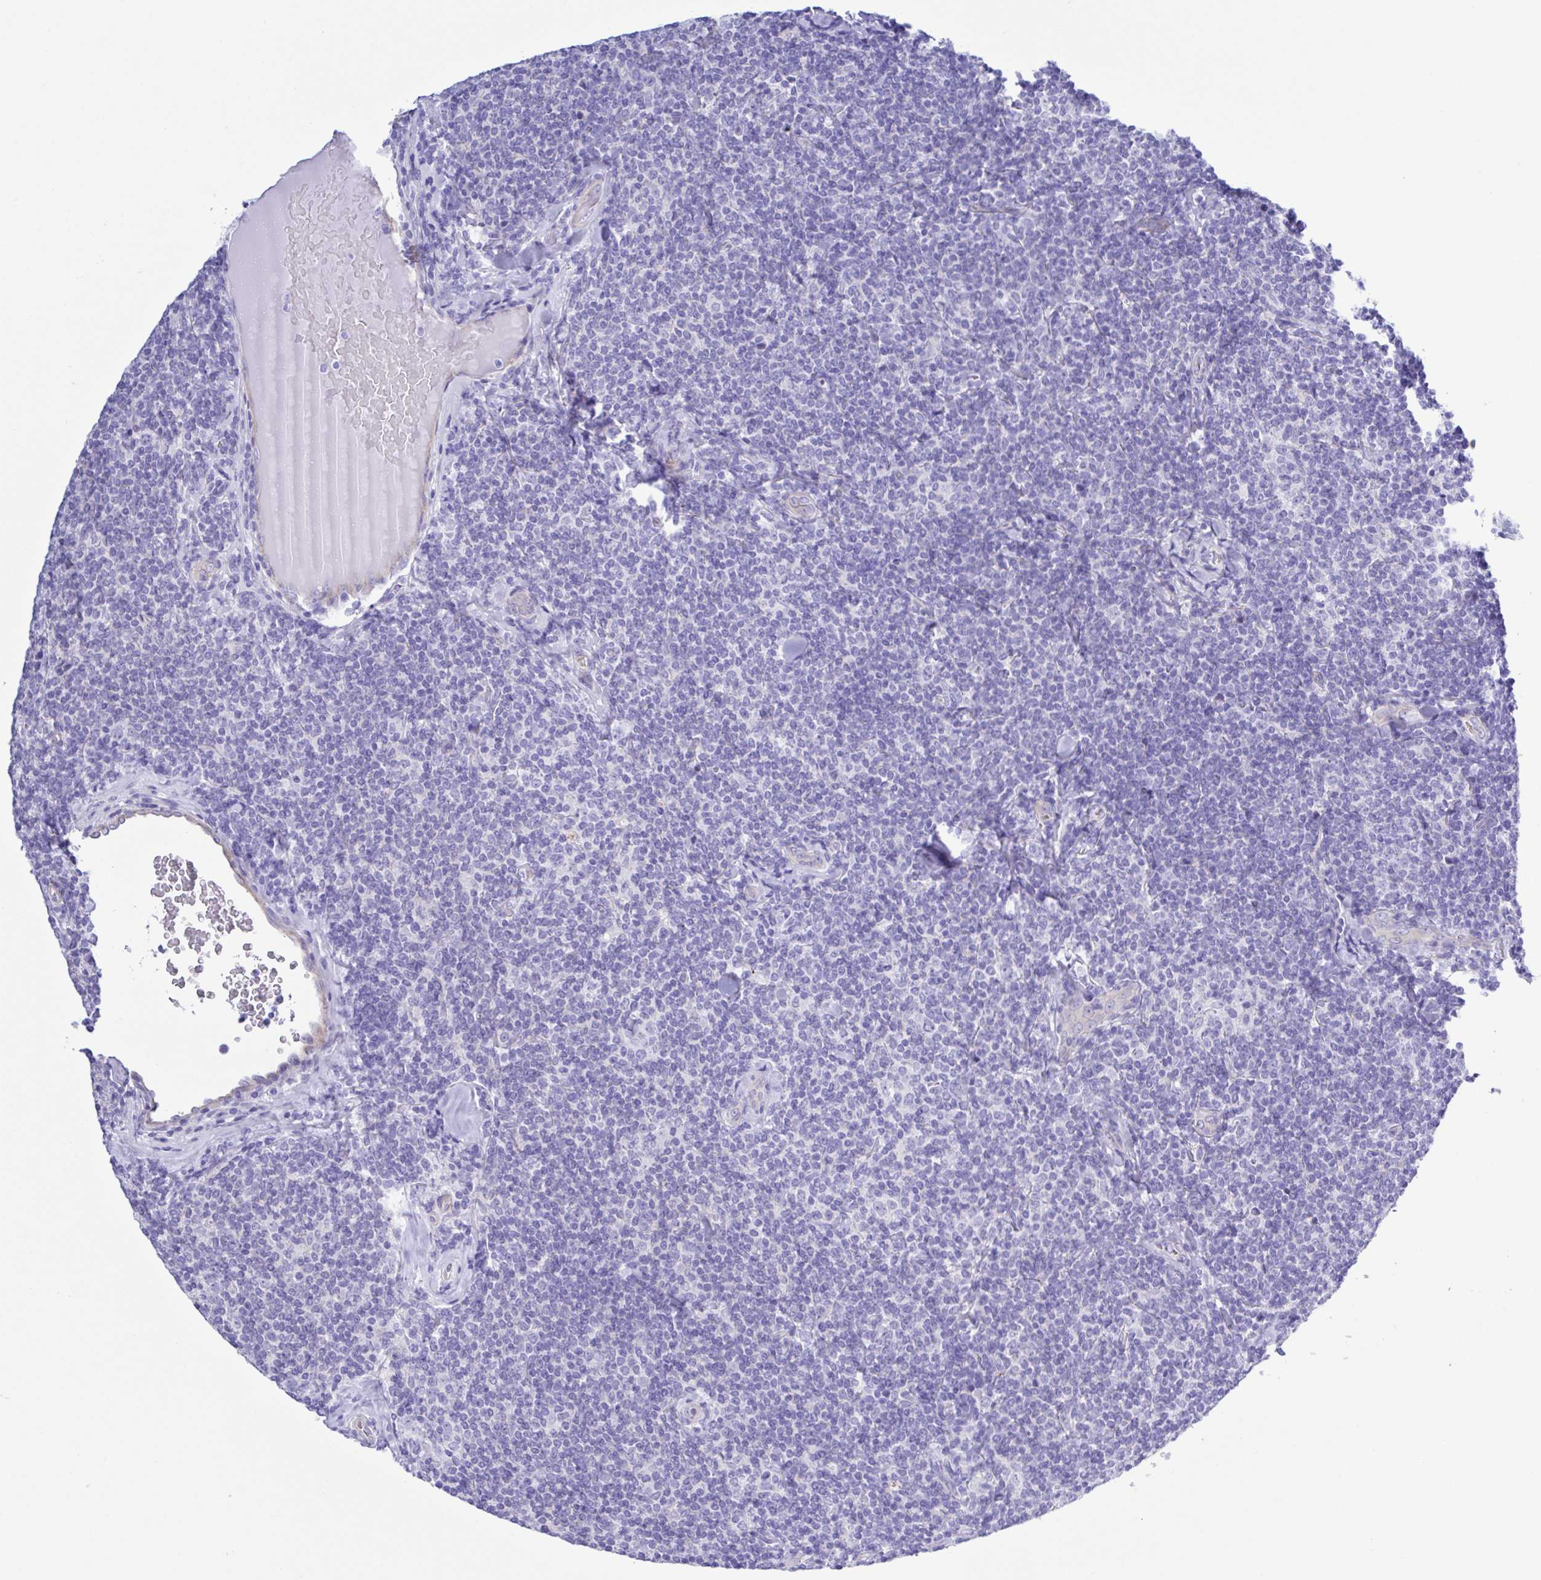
{"staining": {"intensity": "negative", "quantity": "none", "location": "none"}, "tissue": "lymphoma", "cell_type": "Tumor cells", "image_type": "cancer", "snomed": [{"axis": "morphology", "description": "Malignant lymphoma, non-Hodgkin's type, Low grade"}, {"axis": "topography", "description": "Lymph node"}], "caption": "Photomicrograph shows no significant protein expression in tumor cells of low-grade malignant lymphoma, non-Hodgkin's type.", "gene": "CYP11A1", "patient": {"sex": "female", "age": 56}}